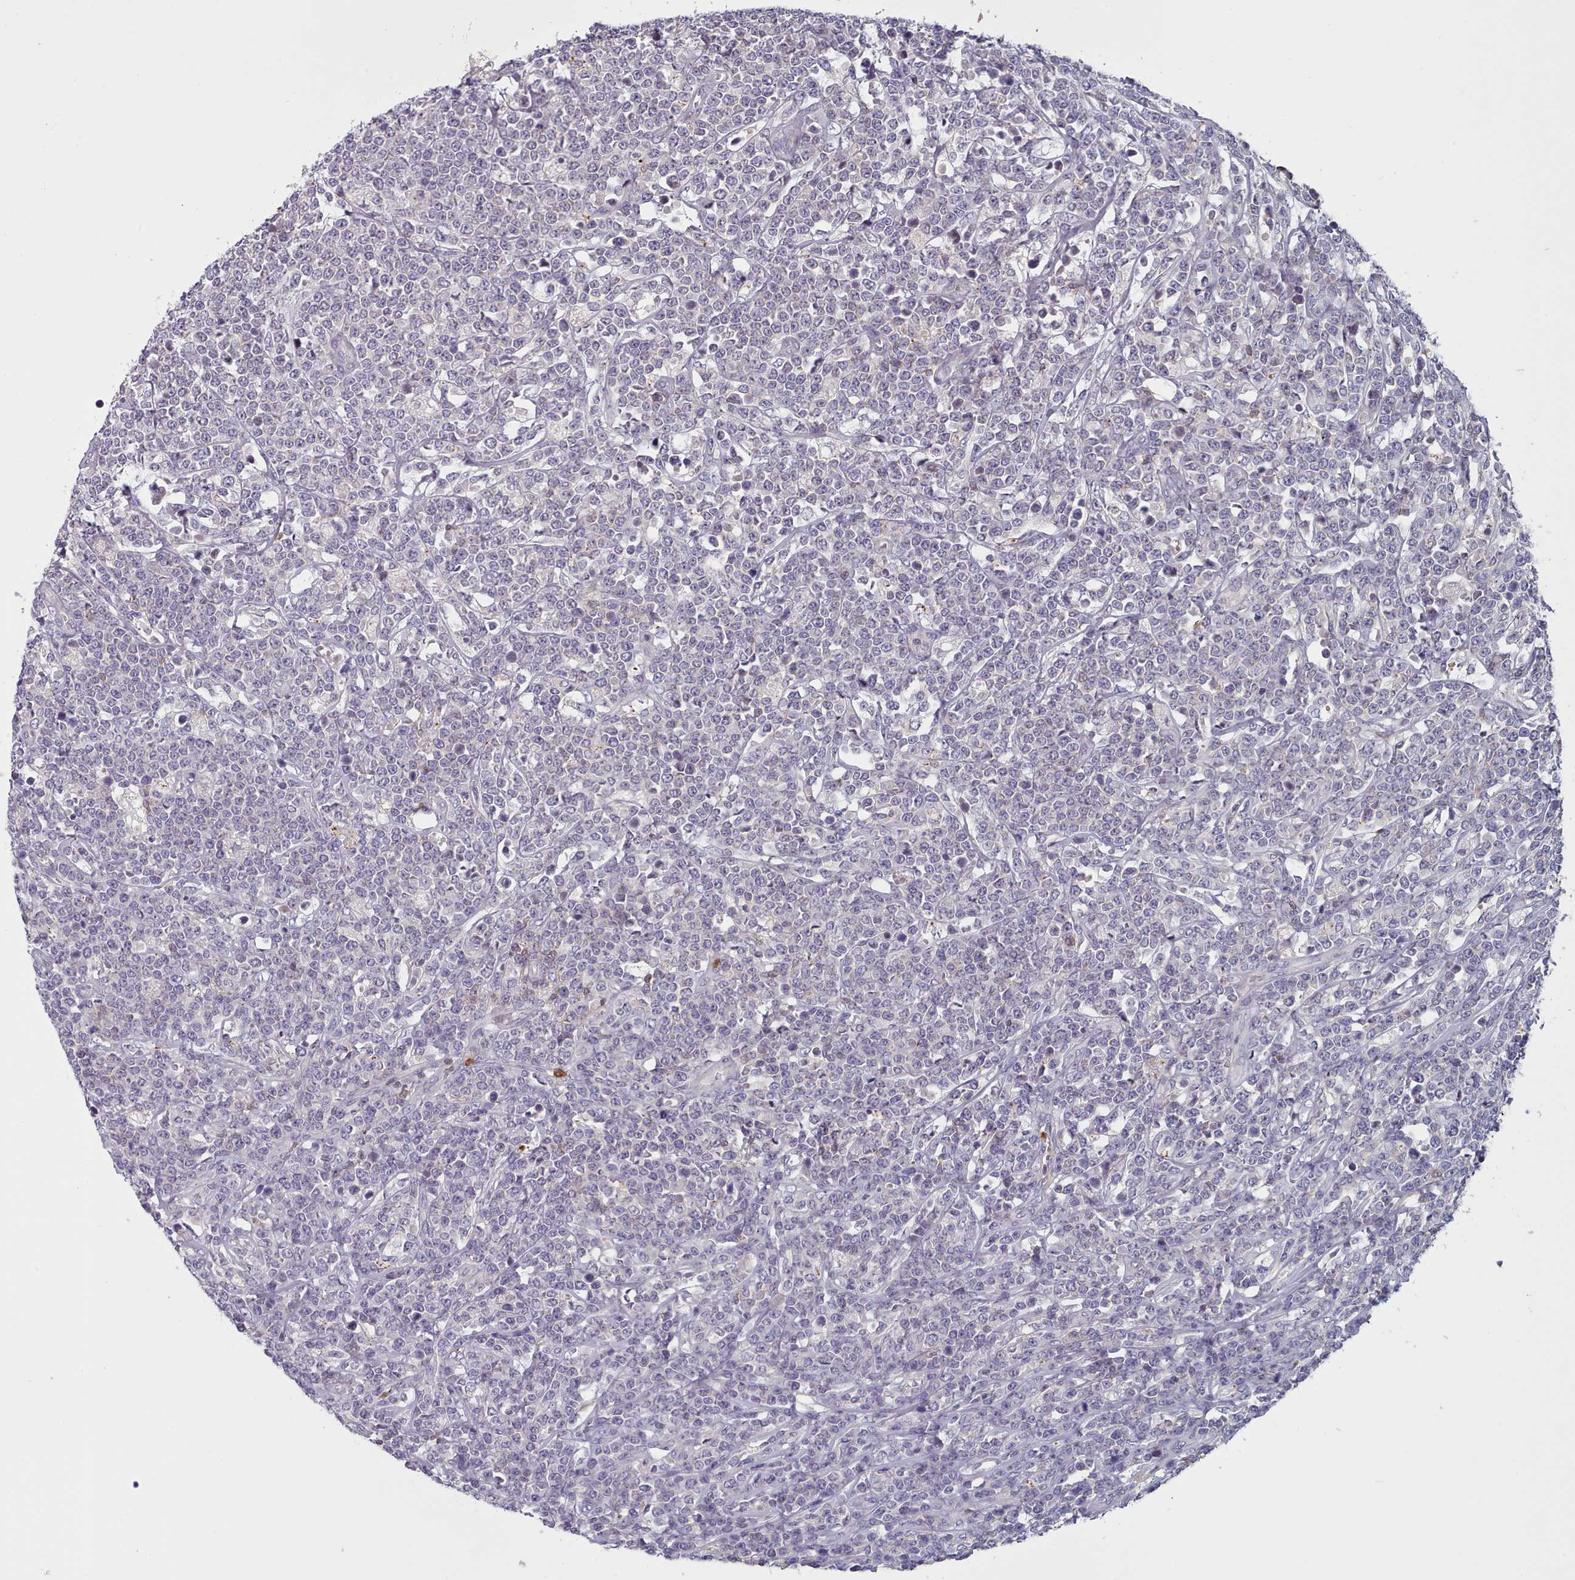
{"staining": {"intensity": "negative", "quantity": "none", "location": "none"}, "tissue": "lymphoma", "cell_type": "Tumor cells", "image_type": "cancer", "snomed": [{"axis": "morphology", "description": "Malignant lymphoma, non-Hodgkin's type, High grade"}, {"axis": "topography", "description": "Small intestine"}], "caption": "This is an immunohistochemistry histopathology image of human lymphoma. There is no expression in tumor cells.", "gene": "RAC2", "patient": {"sex": "male", "age": 8}}